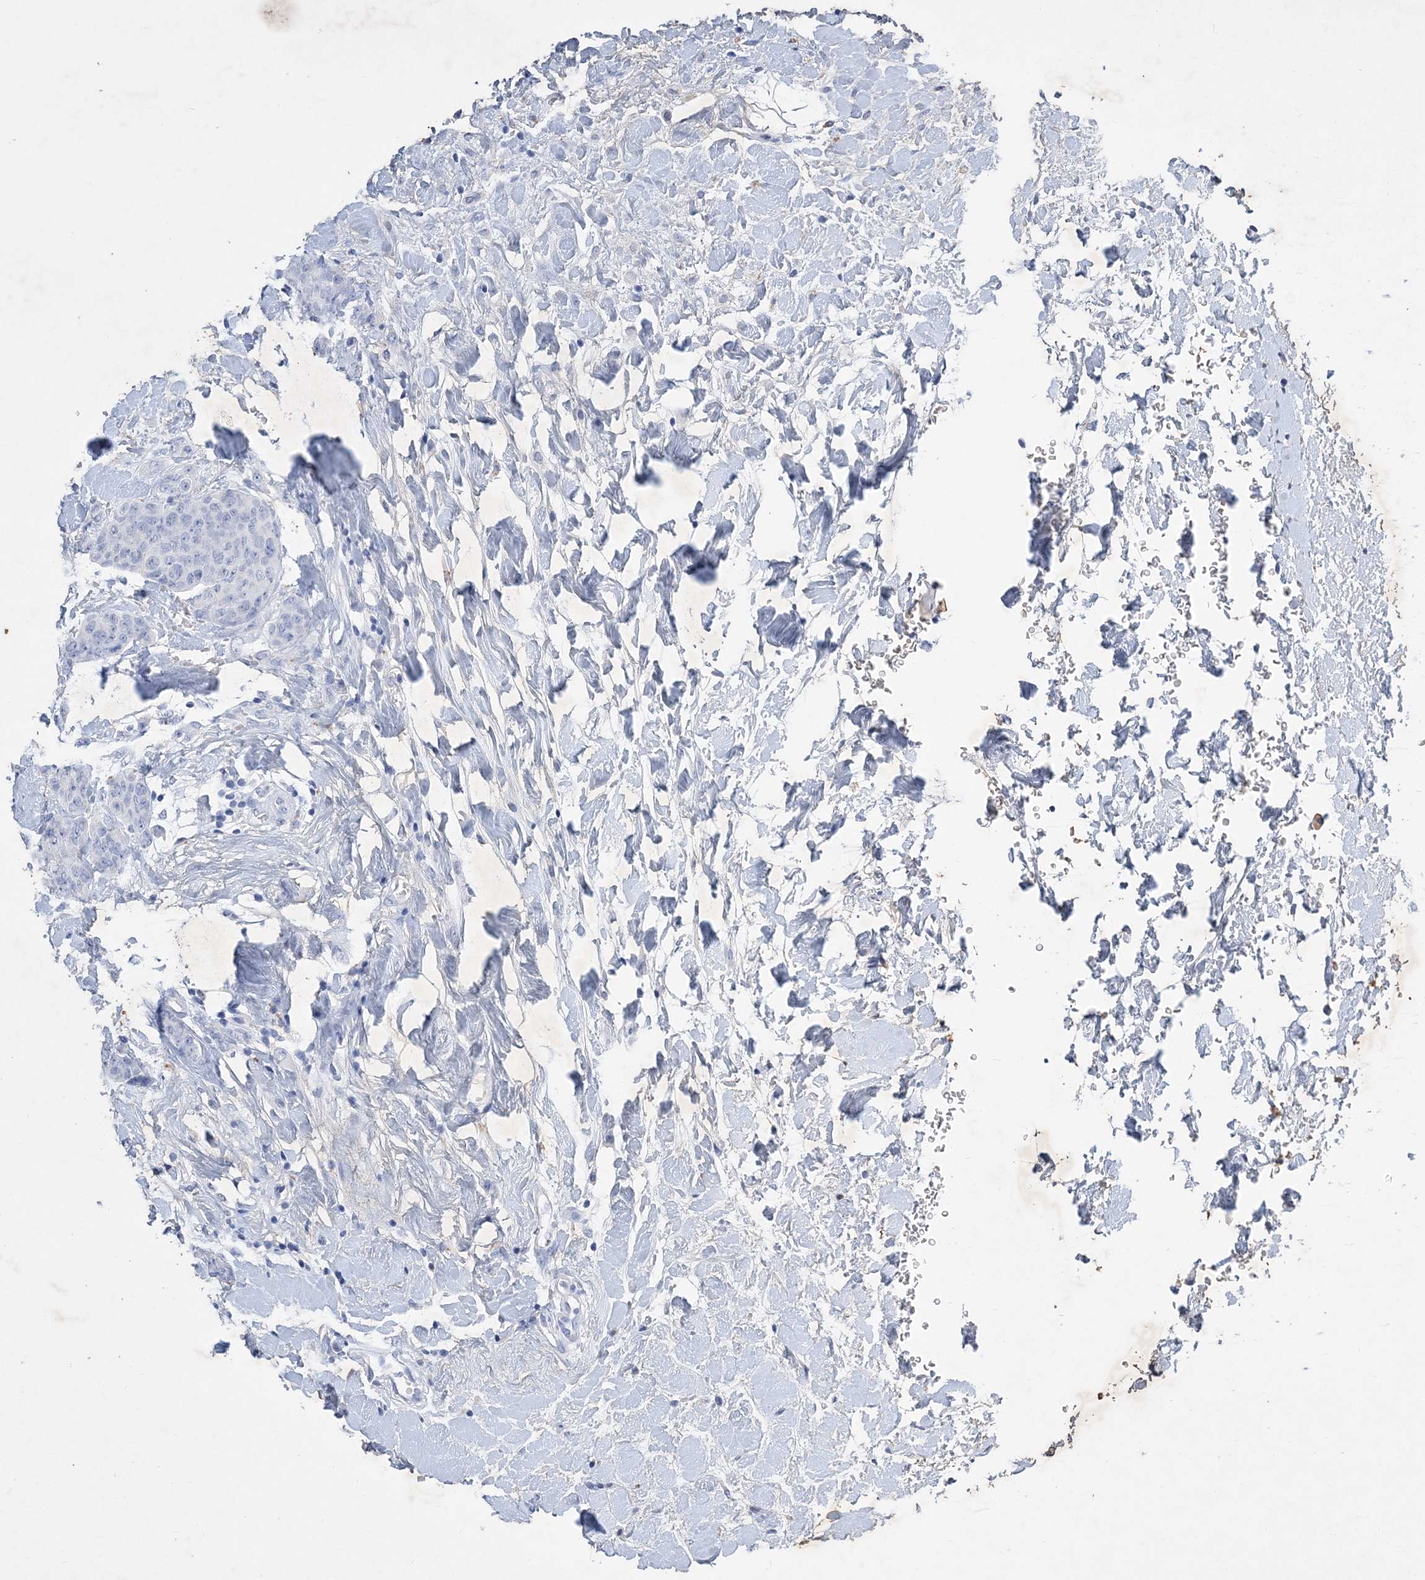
{"staining": {"intensity": "negative", "quantity": "none", "location": "none"}, "tissue": "breast cancer", "cell_type": "Tumor cells", "image_type": "cancer", "snomed": [{"axis": "morphology", "description": "Duct carcinoma"}, {"axis": "topography", "description": "Breast"}], "caption": "The micrograph shows no significant expression in tumor cells of breast infiltrating ductal carcinoma.", "gene": "COPS8", "patient": {"sex": "female", "age": 40}}